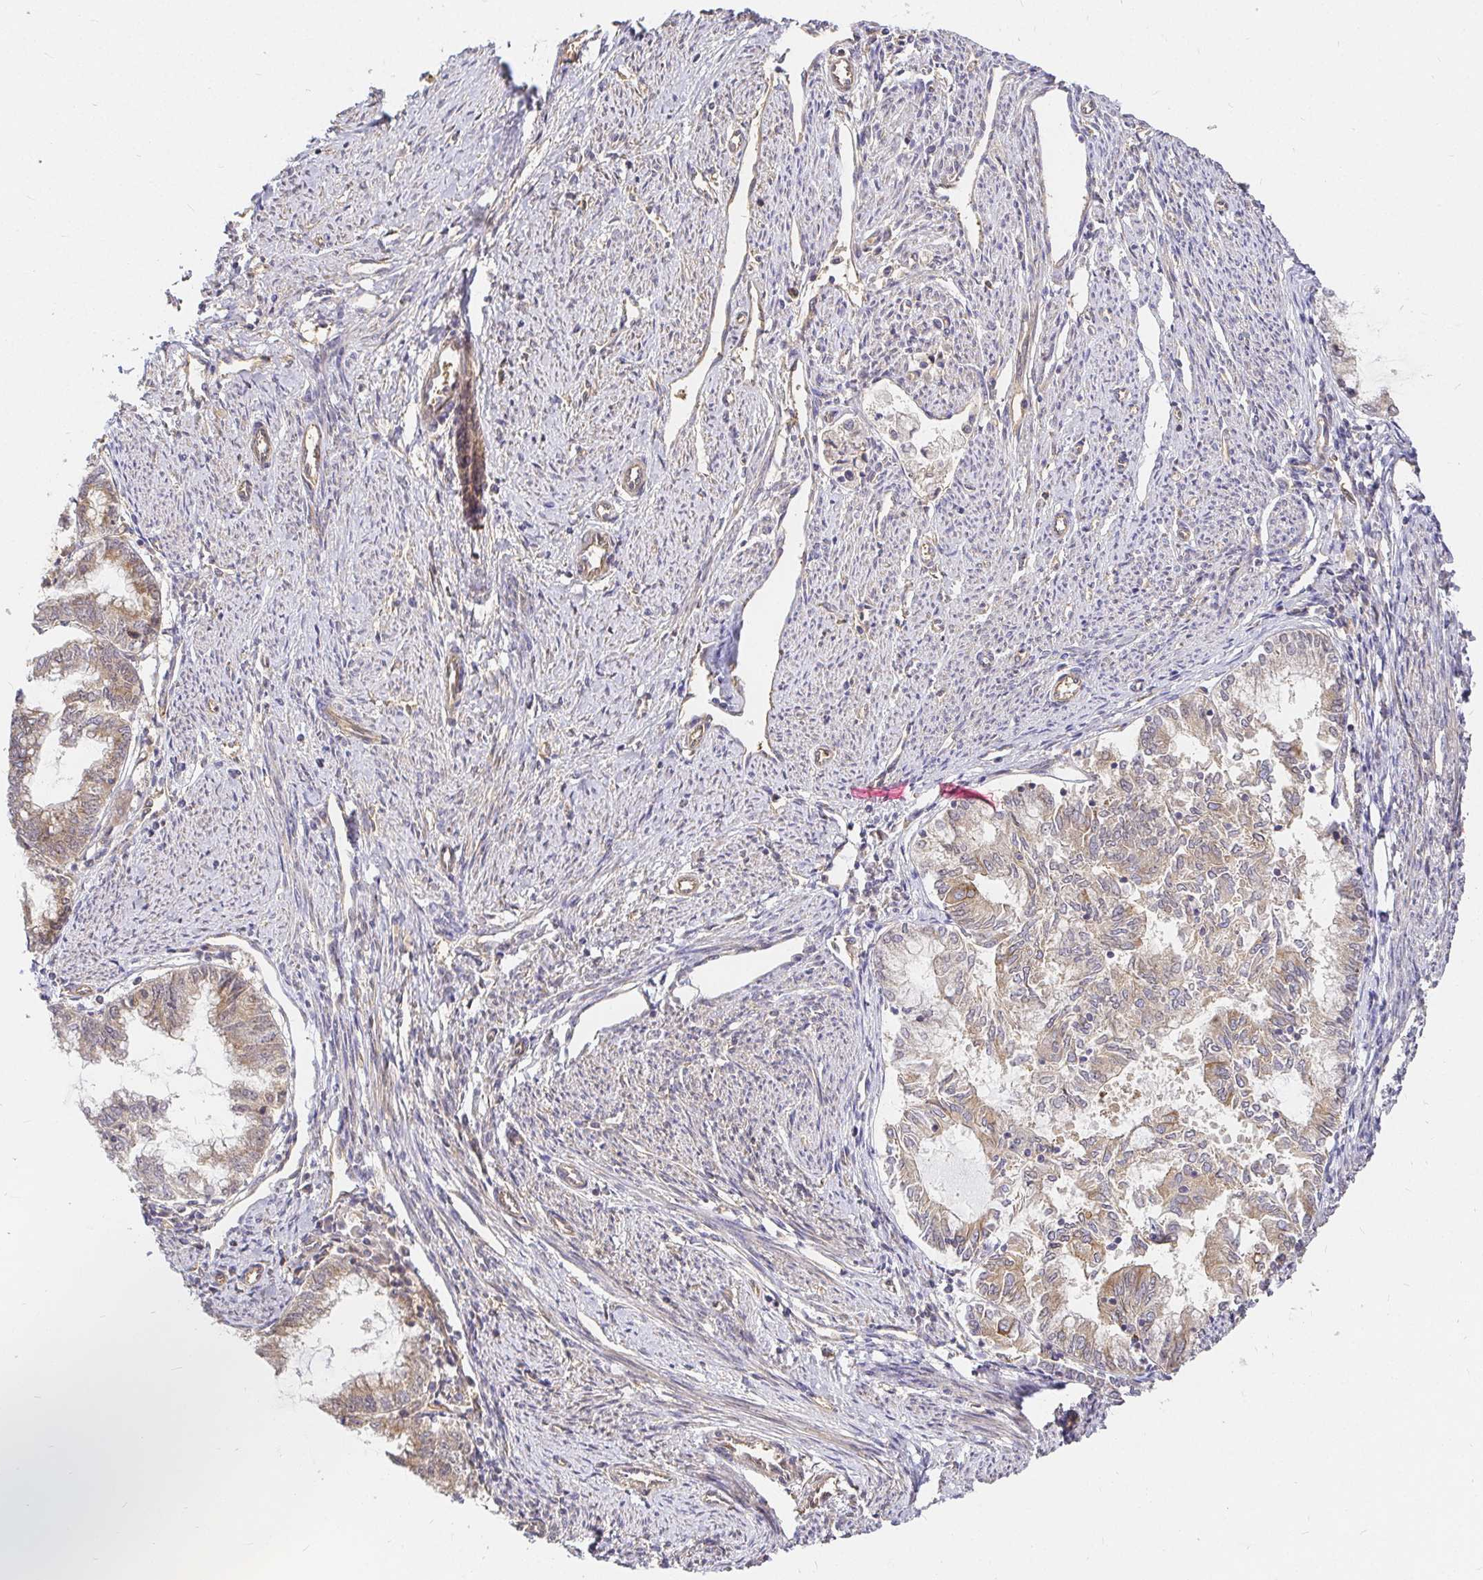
{"staining": {"intensity": "weak", "quantity": "25%-75%", "location": "cytoplasmic/membranous"}, "tissue": "endometrial cancer", "cell_type": "Tumor cells", "image_type": "cancer", "snomed": [{"axis": "morphology", "description": "Adenocarcinoma, NOS"}, {"axis": "topography", "description": "Endometrium"}], "caption": "Endometrial cancer (adenocarcinoma) stained with DAB (3,3'-diaminobenzidine) immunohistochemistry reveals low levels of weak cytoplasmic/membranous expression in approximately 25%-75% of tumor cells. (DAB (3,3'-diaminobenzidine) IHC with brightfield microscopy, high magnification).", "gene": "KIF5B", "patient": {"sex": "female", "age": 79}}